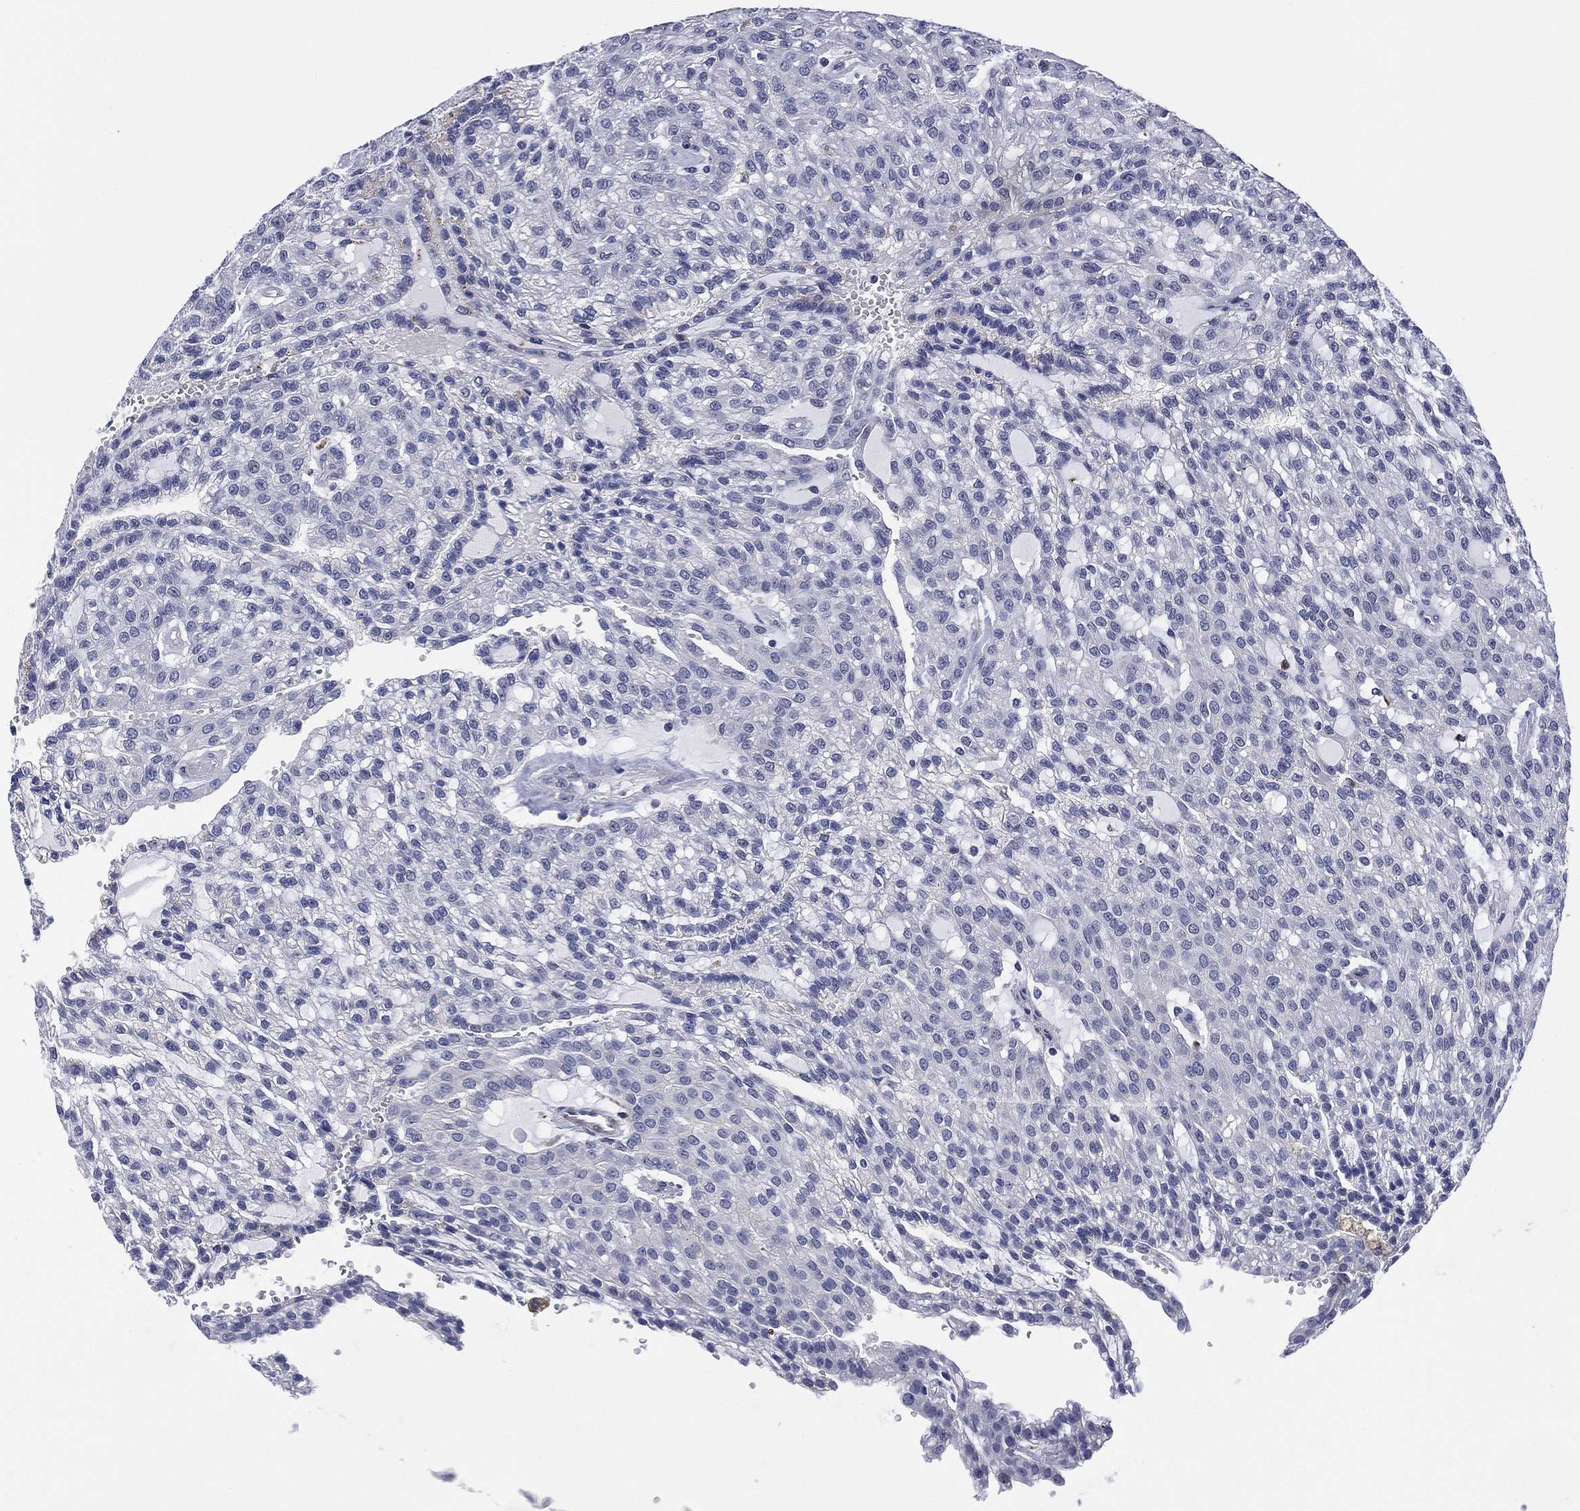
{"staining": {"intensity": "negative", "quantity": "none", "location": "none"}, "tissue": "renal cancer", "cell_type": "Tumor cells", "image_type": "cancer", "snomed": [{"axis": "morphology", "description": "Adenocarcinoma, NOS"}, {"axis": "topography", "description": "Kidney"}], "caption": "Protein analysis of renal cancer (adenocarcinoma) displays no significant expression in tumor cells.", "gene": "CLIP3", "patient": {"sex": "male", "age": 63}}